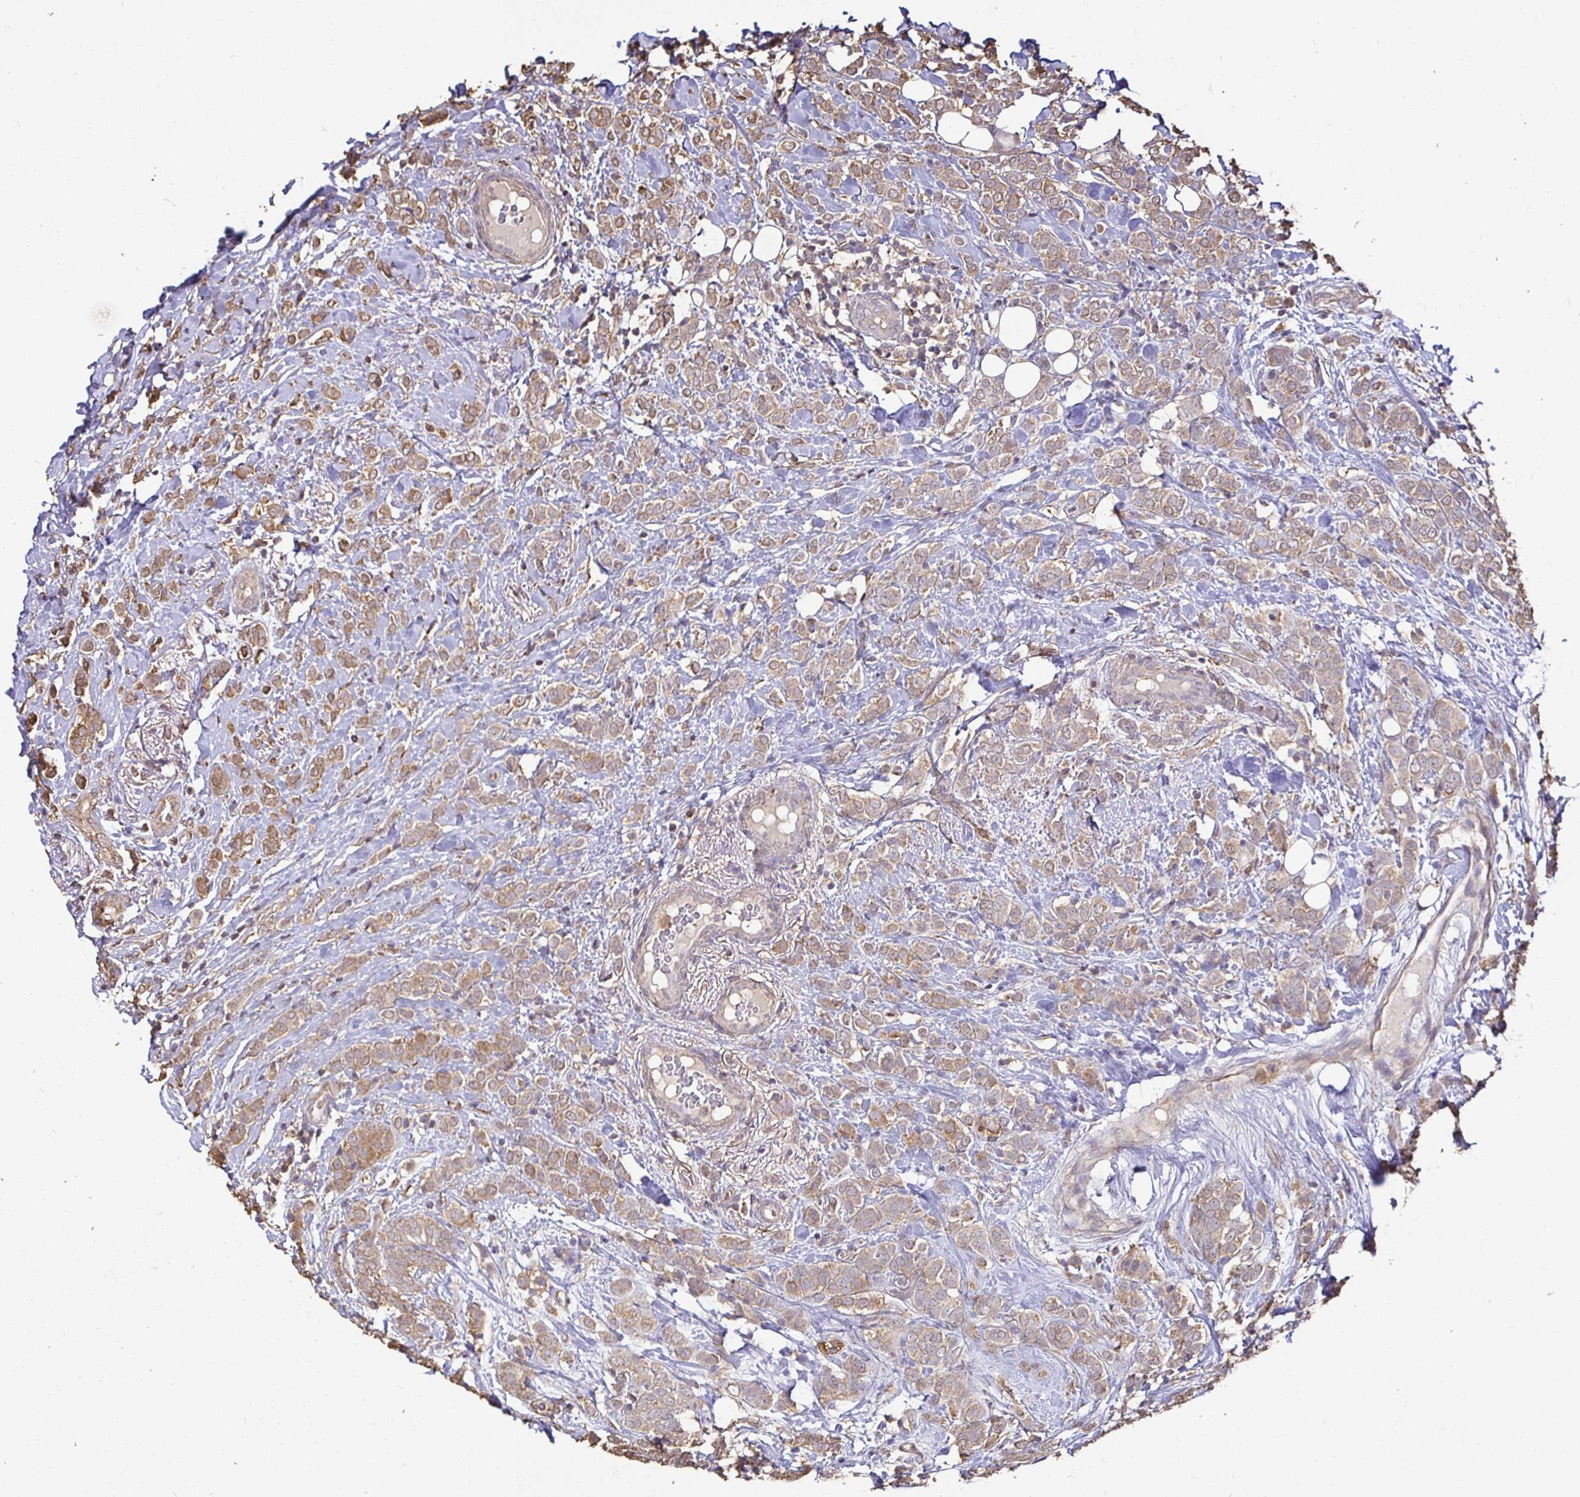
{"staining": {"intensity": "moderate", "quantity": ">75%", "location": "cytoplasmic/membranous"}, "tissue": "breast cancer", "cell_type": "Tumor cells", "image_type": "cancer", "snomed": [{"axis": "morphology", "description": "Lobular carcinoma"}, {"axis": "topography", "description": "Breast"}], "caption": "DAB (3,3'-diaminobenzidine) immunohistochemical staining of human breast cancer displays moderate cytoplasmic/membranous protein staining in about >75% of tumor cells.", "gene": "MAPK8IP3", "patient": {"sex": "female", "age": 49}}